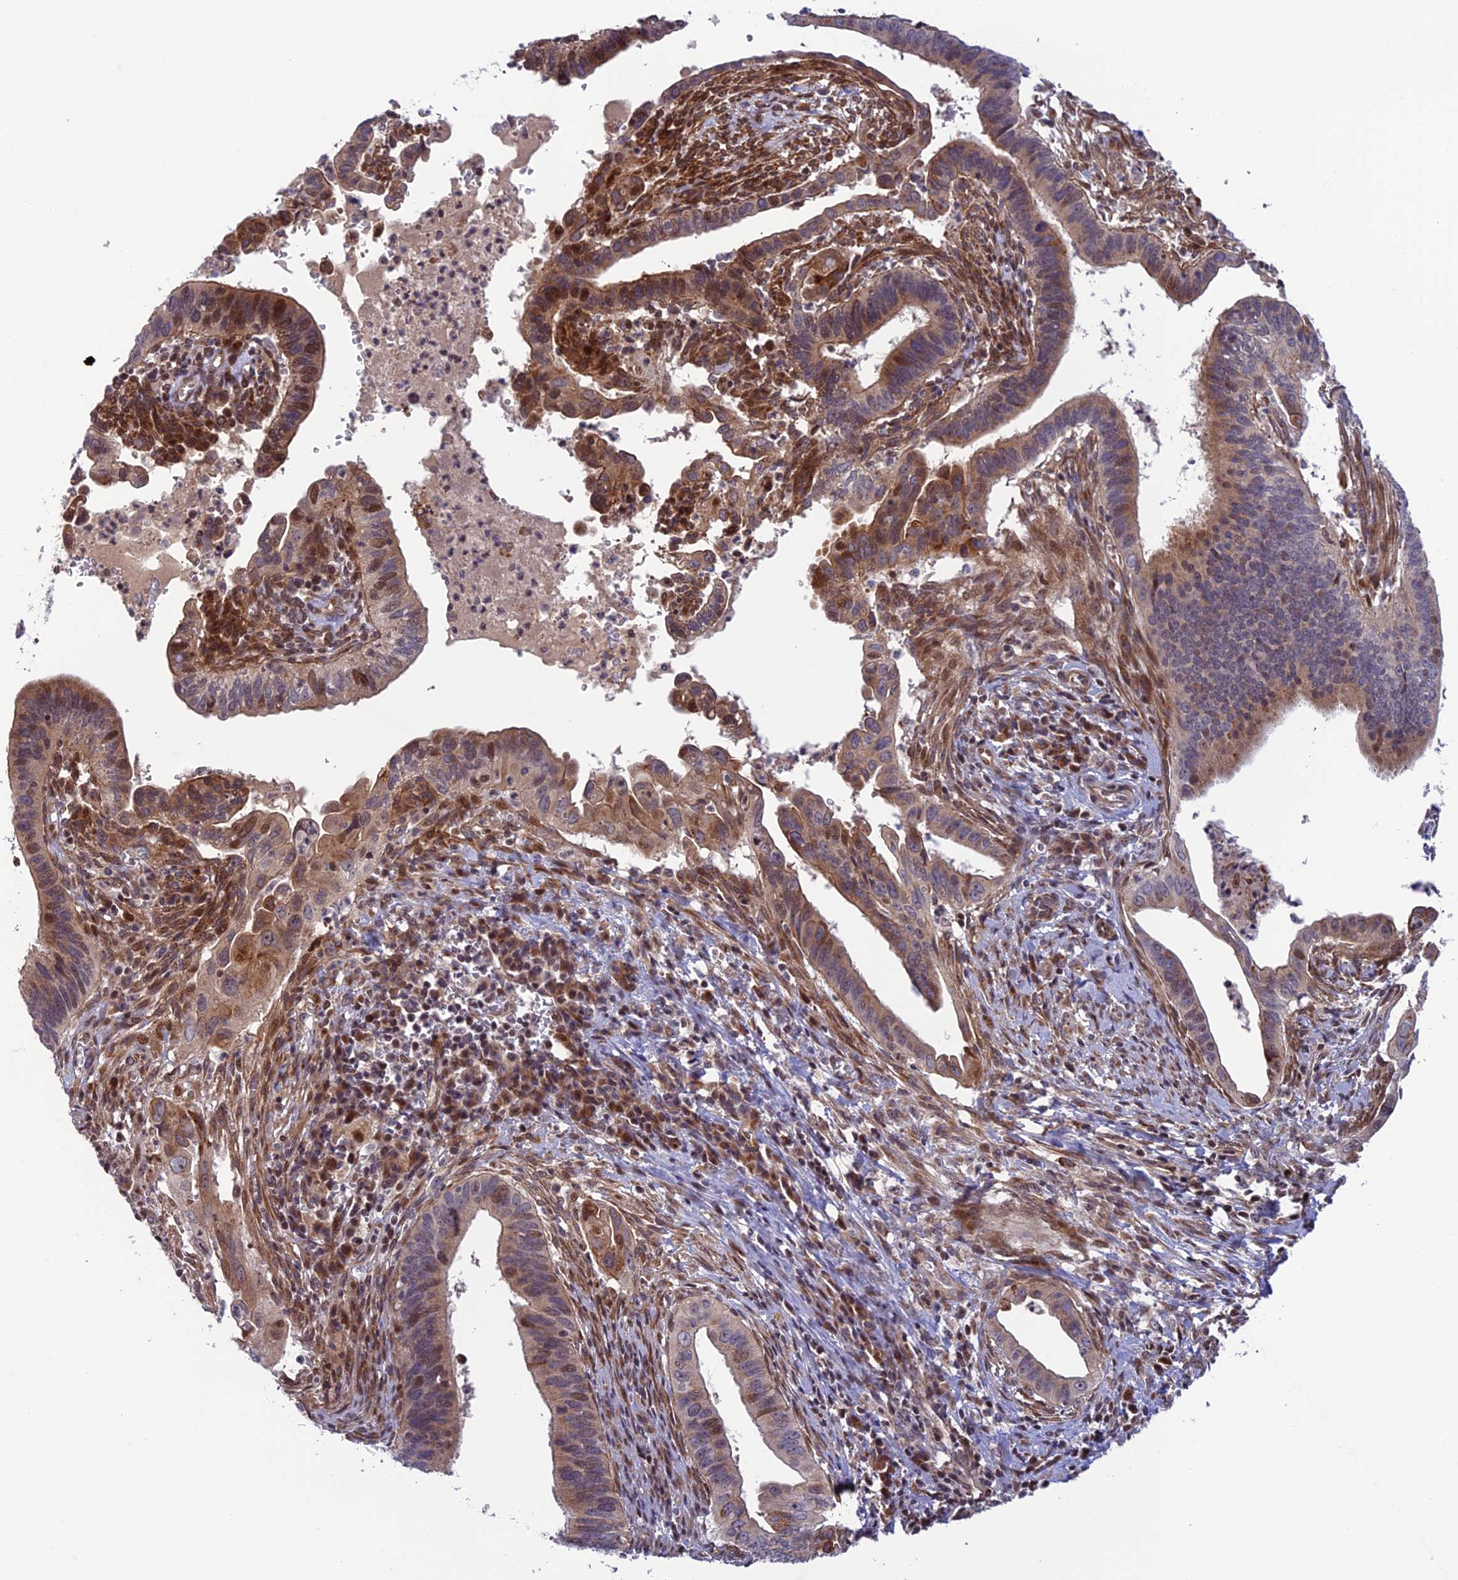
{"staining": {"intensity": "moderate", "quantity": "25%-75%", "location": "cytoplasmic/membranous,nuclear"}, "tissue": "cervical cancer", "cell_type": "Tumor cells", "image_type": "cancer", "snomed": [{"axis": "morphology", "description": "Adenocarcinoma, NOS"}, {"axis": "topography", "description": "Cervix"}], "caption": "Protein positivity by immunohistochemistry (IHC) exhibits moderate cytoplasmic/membranous and nuclear positivity in approximately 25%-75% of tumor cells in cervical cancer.", "gene": "SMIM7", "patient": {"sex": "female", "age": 42}}